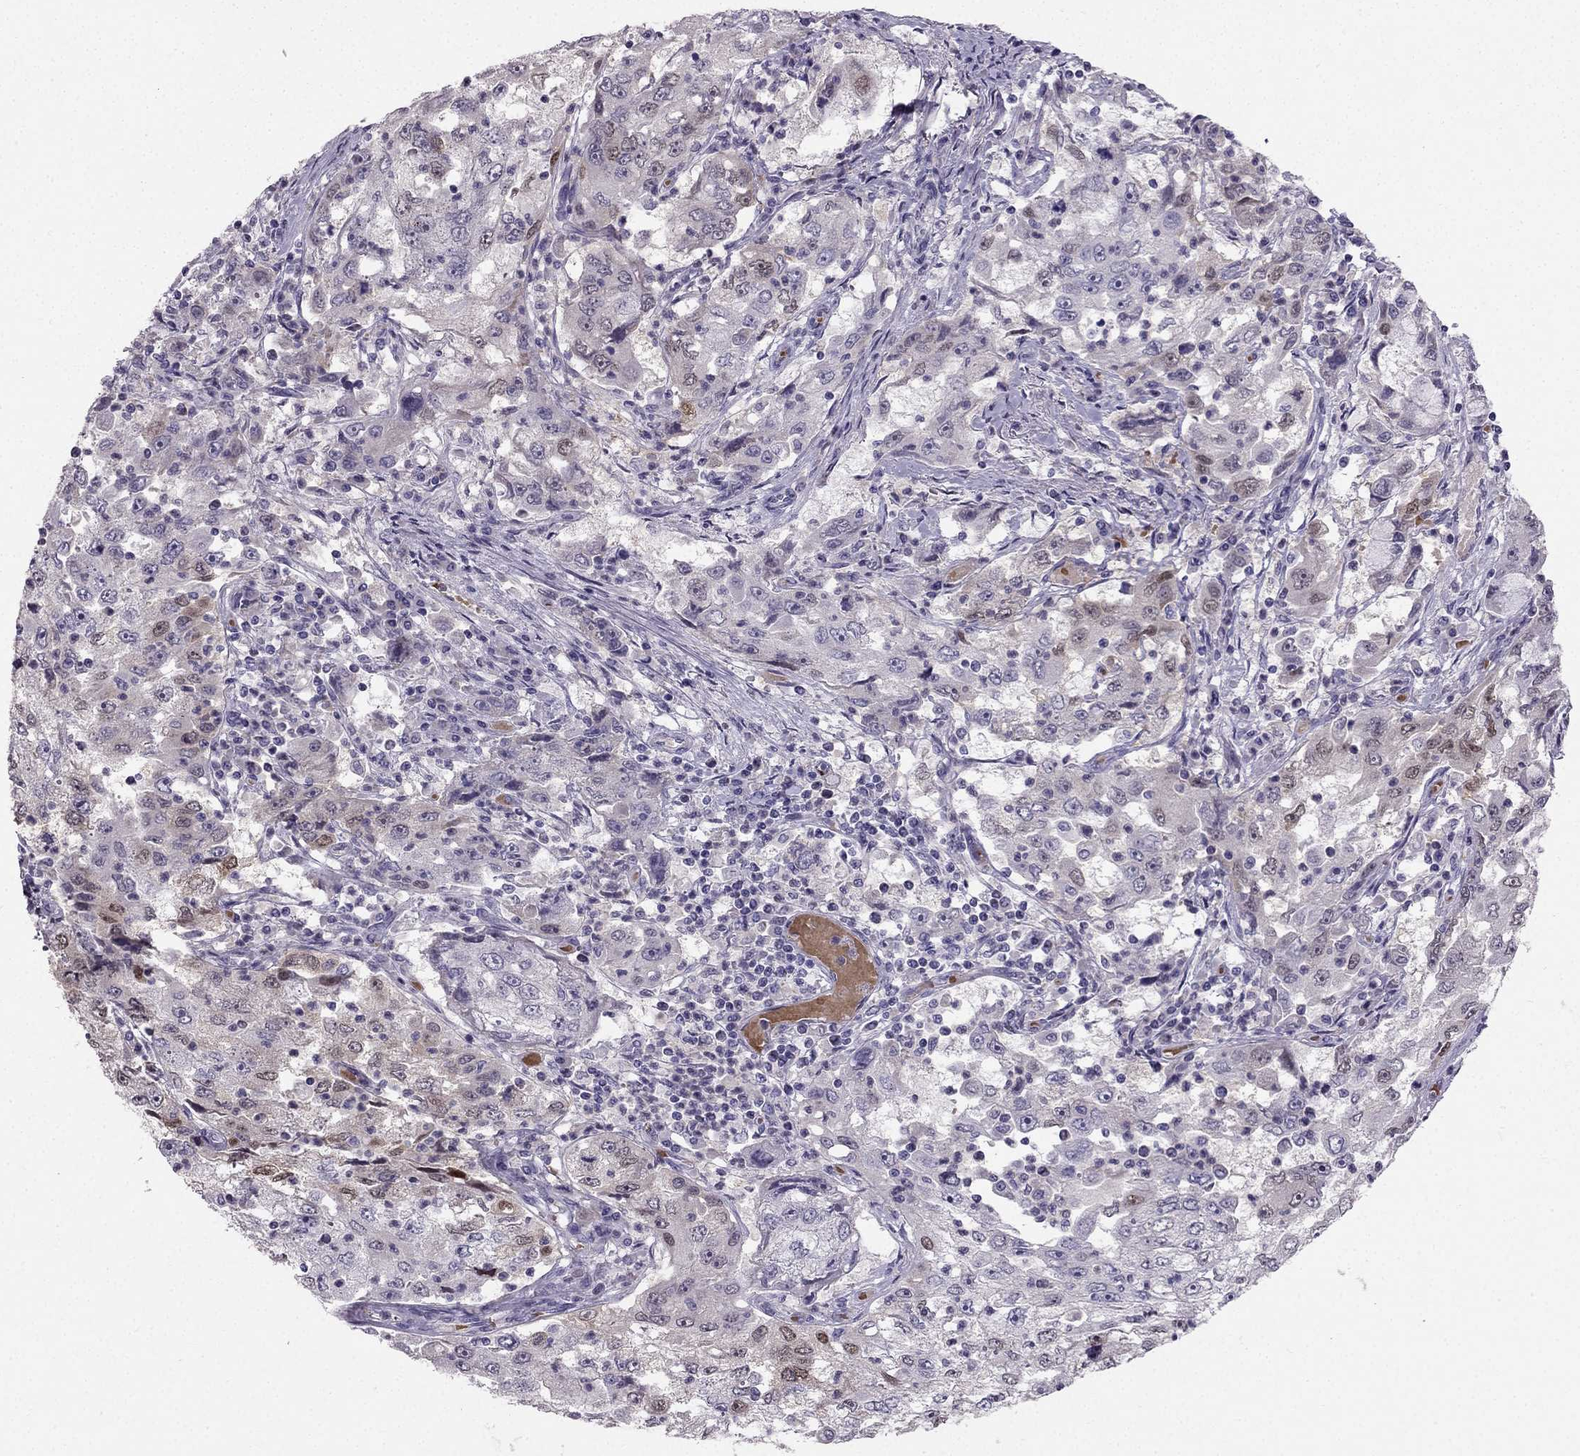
{"staining": {"intensity": "moderate", "quantity": "<25%", "location": "nuclear"}, "tissue": "cervical cancer", "cell_type": "Tumor cells", "image_type": "cancer", "snomed": [{"axis": "morphology", "description": "Squamous cell carcinoma, NOS"}, {"axis": "topography", "description": "Cervix"}], "caption": "This is a photomicrograph of immunohistochemistry (IHC) staining of squamous cell carcinoma (cervical), which shows moderate staining in the nuclear of tumor cells.", "gene": "RSPH14", "patient": {"sex": "female", "age": 36}}